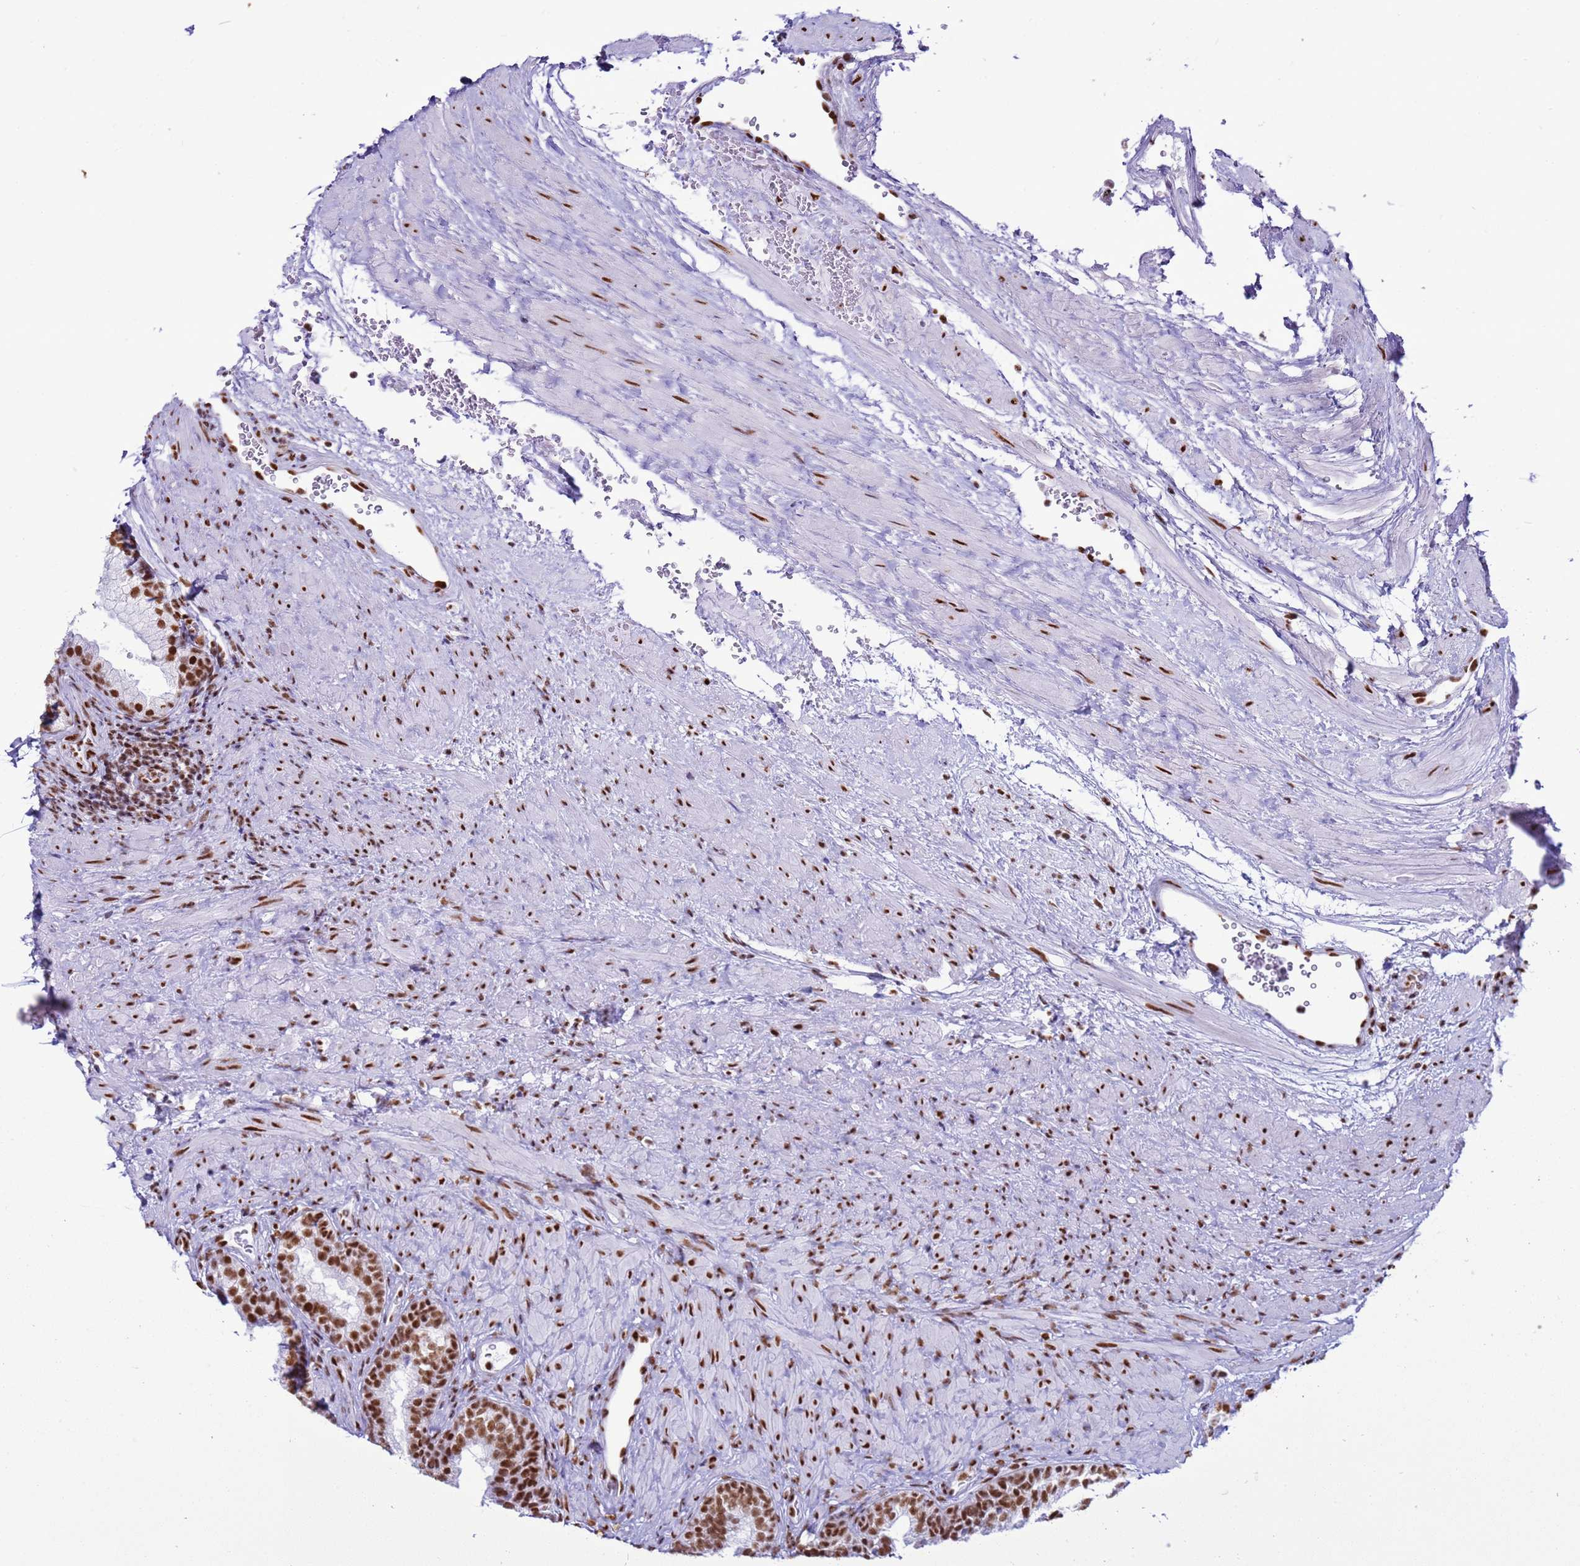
{"staining": {"intensity": "moderate", "quantity": ">75%", "location": "nuclear"}, "tissue": "prostate", "cell_type": "Glandular cells", "image_type": "normal", "snomed": [{"axis": "morphology", "description": "Normal tissue, NOS"}, {"axis": "topography", "description": "Prostate"}], "caption": "Immunohistochemistry of normal prostate shows medium levels of moderate nuclear staining in about >75% of glandular cells. (DAB (3,3'-diaminobenzidine) IHC, brown staining for protein, blue staining for nuclei).", "gene": "RALY", "patient": {"sex": "male", "age": 76}}